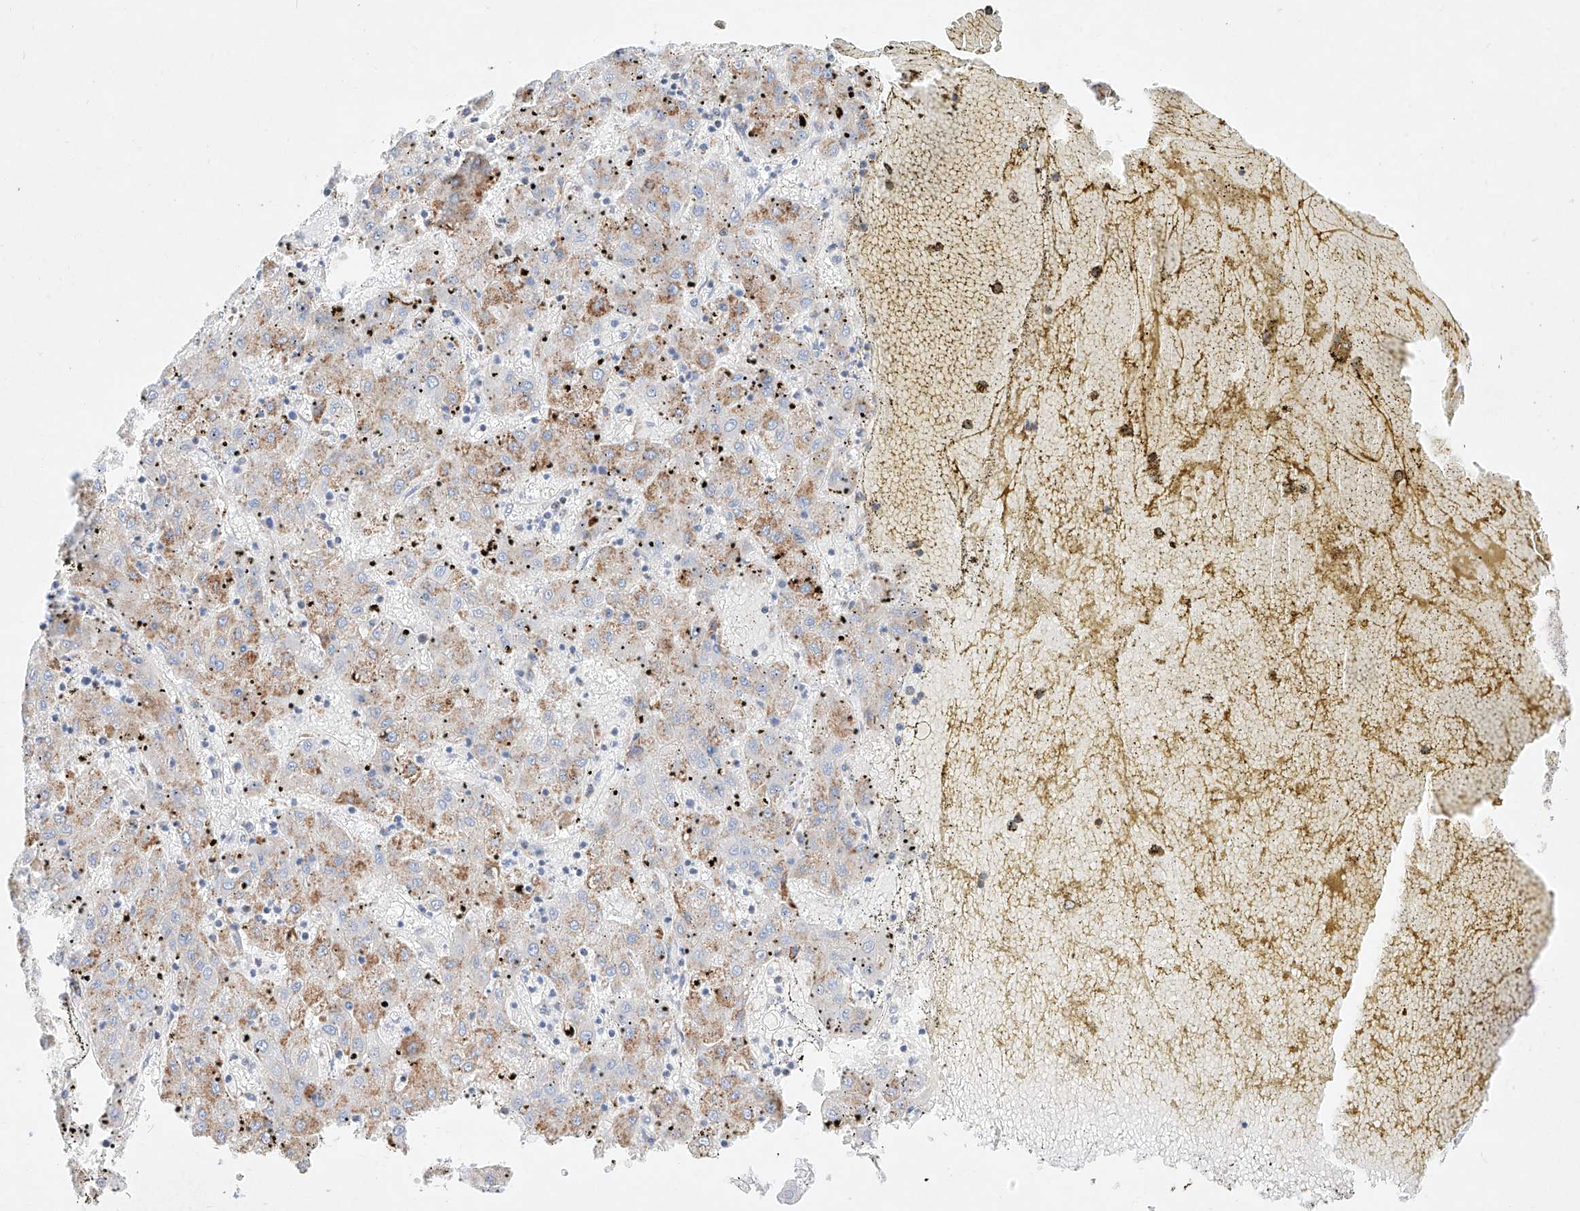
{"staining": {"intensity": "weak", "quantity": "25%-75%", "location": "cytoplasmic/membranous"}, "tissue": "liver cancer", "cell_type": "Tumor cells", "image_type": "cancer", "snomed": [{"axis": "morphology", "description": "Carcinoma, Hepatocellular, NOS"}, {"axis": "topography", "description": "Liver"}], "caption": "Hepatocellular carcinoma (liver) was stained to show a protein in brown. There is low levels of weak cytoplasmic/membranous positivity in about 25%-75% of tumor cells.", "gene": "C6orf62", "patient": {"sex": "male", "age": 72}}